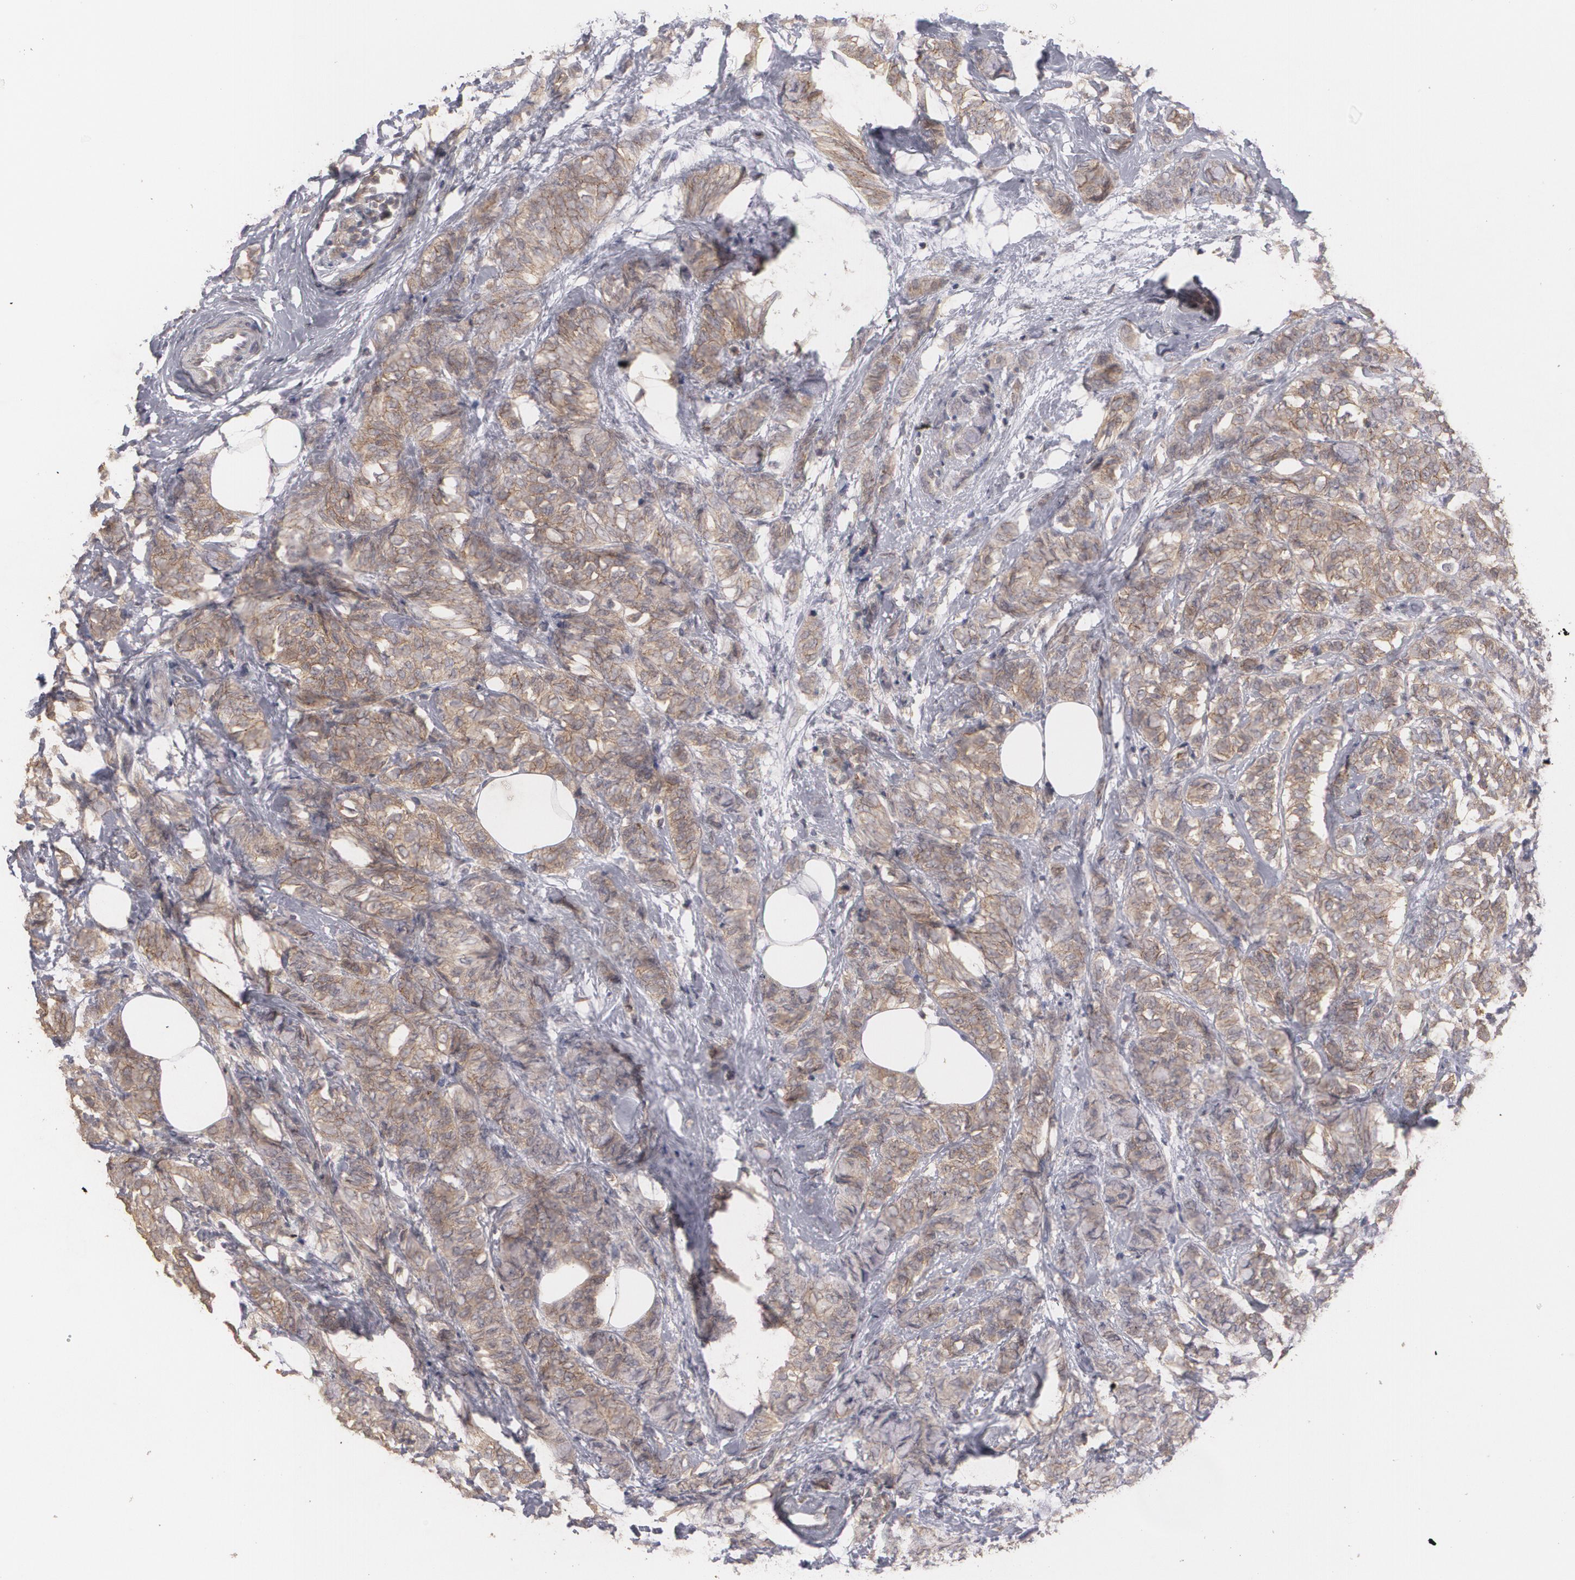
{"staining": {"intensity": "moderate", "quantity": ">75%", "location": "nuclear"}, "tissue": "breast cancer", "cell_type": "Tumor cells", "image_type": "cancer", "snomed": [{"axis": "morphology", "description": "Lobular carcinoma"}, {"axis": "topography", "description": "Breast"}], "caption": "Lobular carcinoma (breast) tissue displays moderate nuclear staining in approximately >75% of tumor cells, visualized by immunohistochemistry.", "gene": "ARF6", "patient": {"sex": "female", "age": 60}}